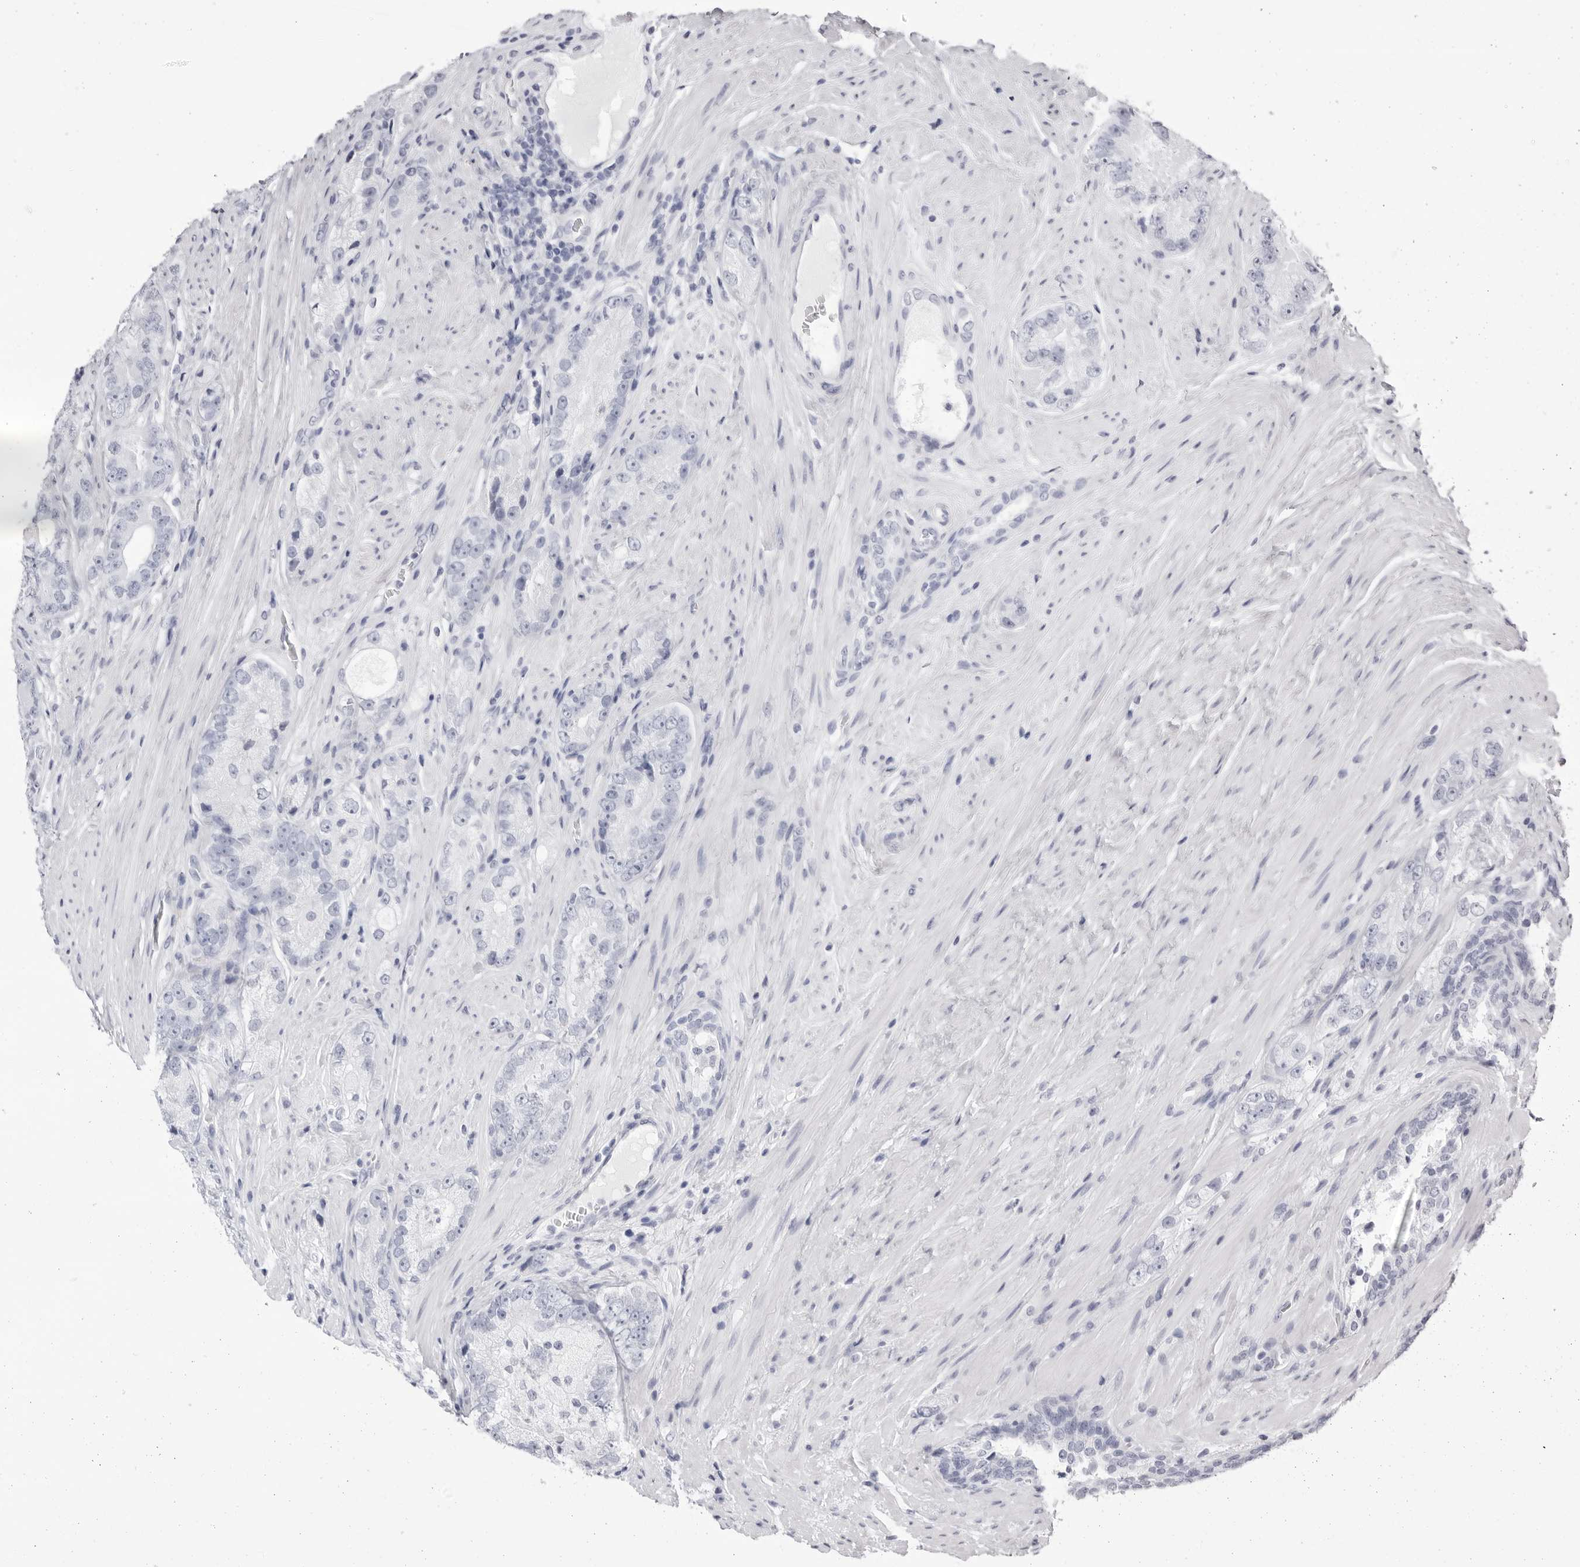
{"staining": {"intensity": "negative", "quantity": "none", "location": "none"}, "tissue": "prostate cancer", "cell_type": "Tumor cells", "image_type": "cancer", "snomed": [{"axis": "morphology", "description": "Adenocarcinoma, High grade"}, {"axis": "topography", "description": "Prostate"}], "caption": "Histopathology image shows no protein positivity in tumor cells of prostate cancer tissue.", "gene": "TMOD4", "patient": {"sex": "male", "age": 56}}